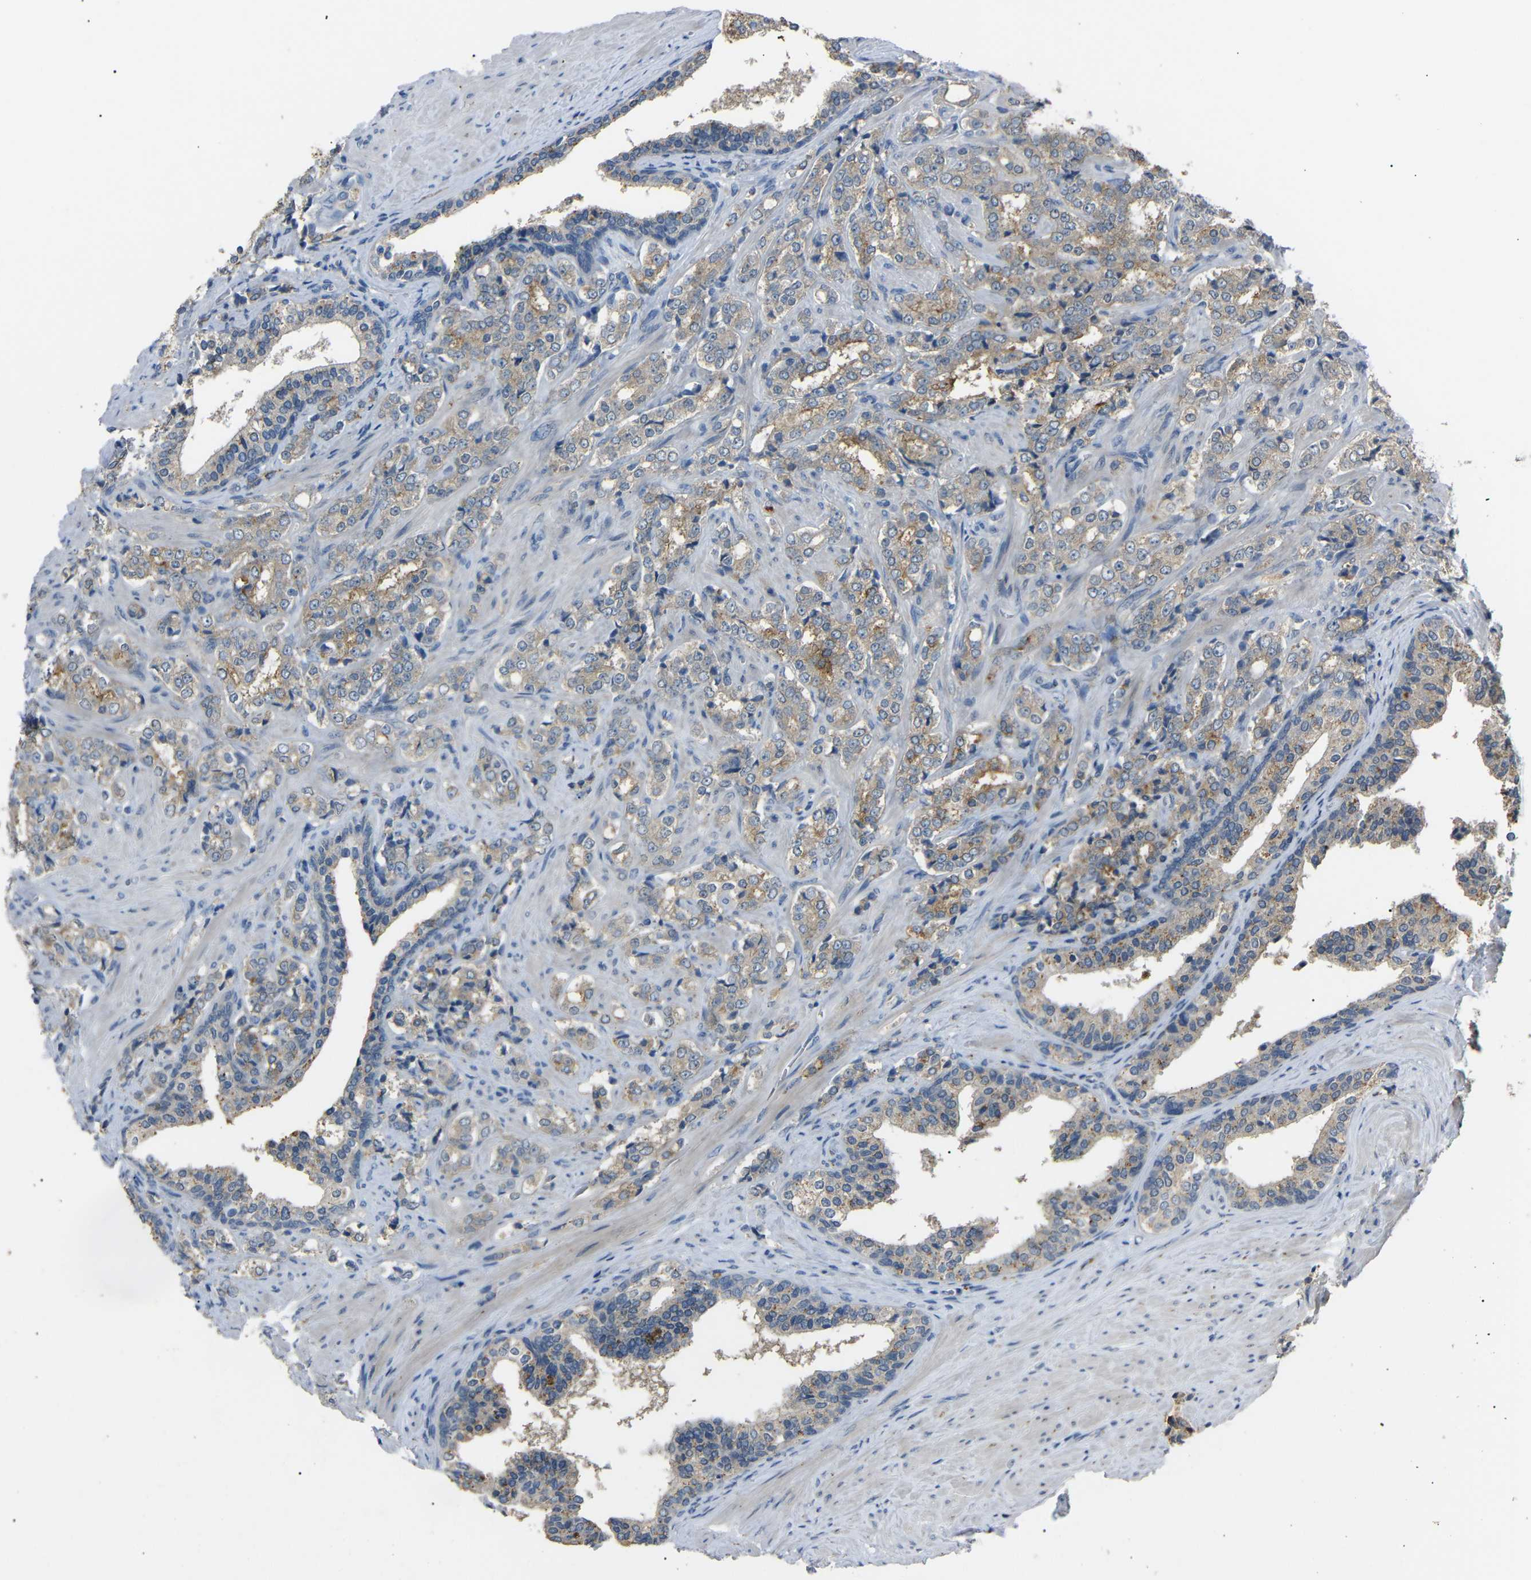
{"staining": {"intensity": "weak", "quantity": ">75%", "location": "cytoplasmic/membranous"}, "tissue": "prostate cancer", "cell_type": "Tumor cells", "image_type": "cancer", "snomed": [{"axis": "morphology", "description": "Adenocarcinoma, Low grade"}, {"axis": "topography", "description": "Prostate"}], "caption": "This image demonstrates immunohistochemistry staining of prostate cancer, with low weak cytoplasmic/membranous positivity in about >75% of tumor cells.", "gene": "C6orf89", "patient": {"sex": "male", "age": 60}}